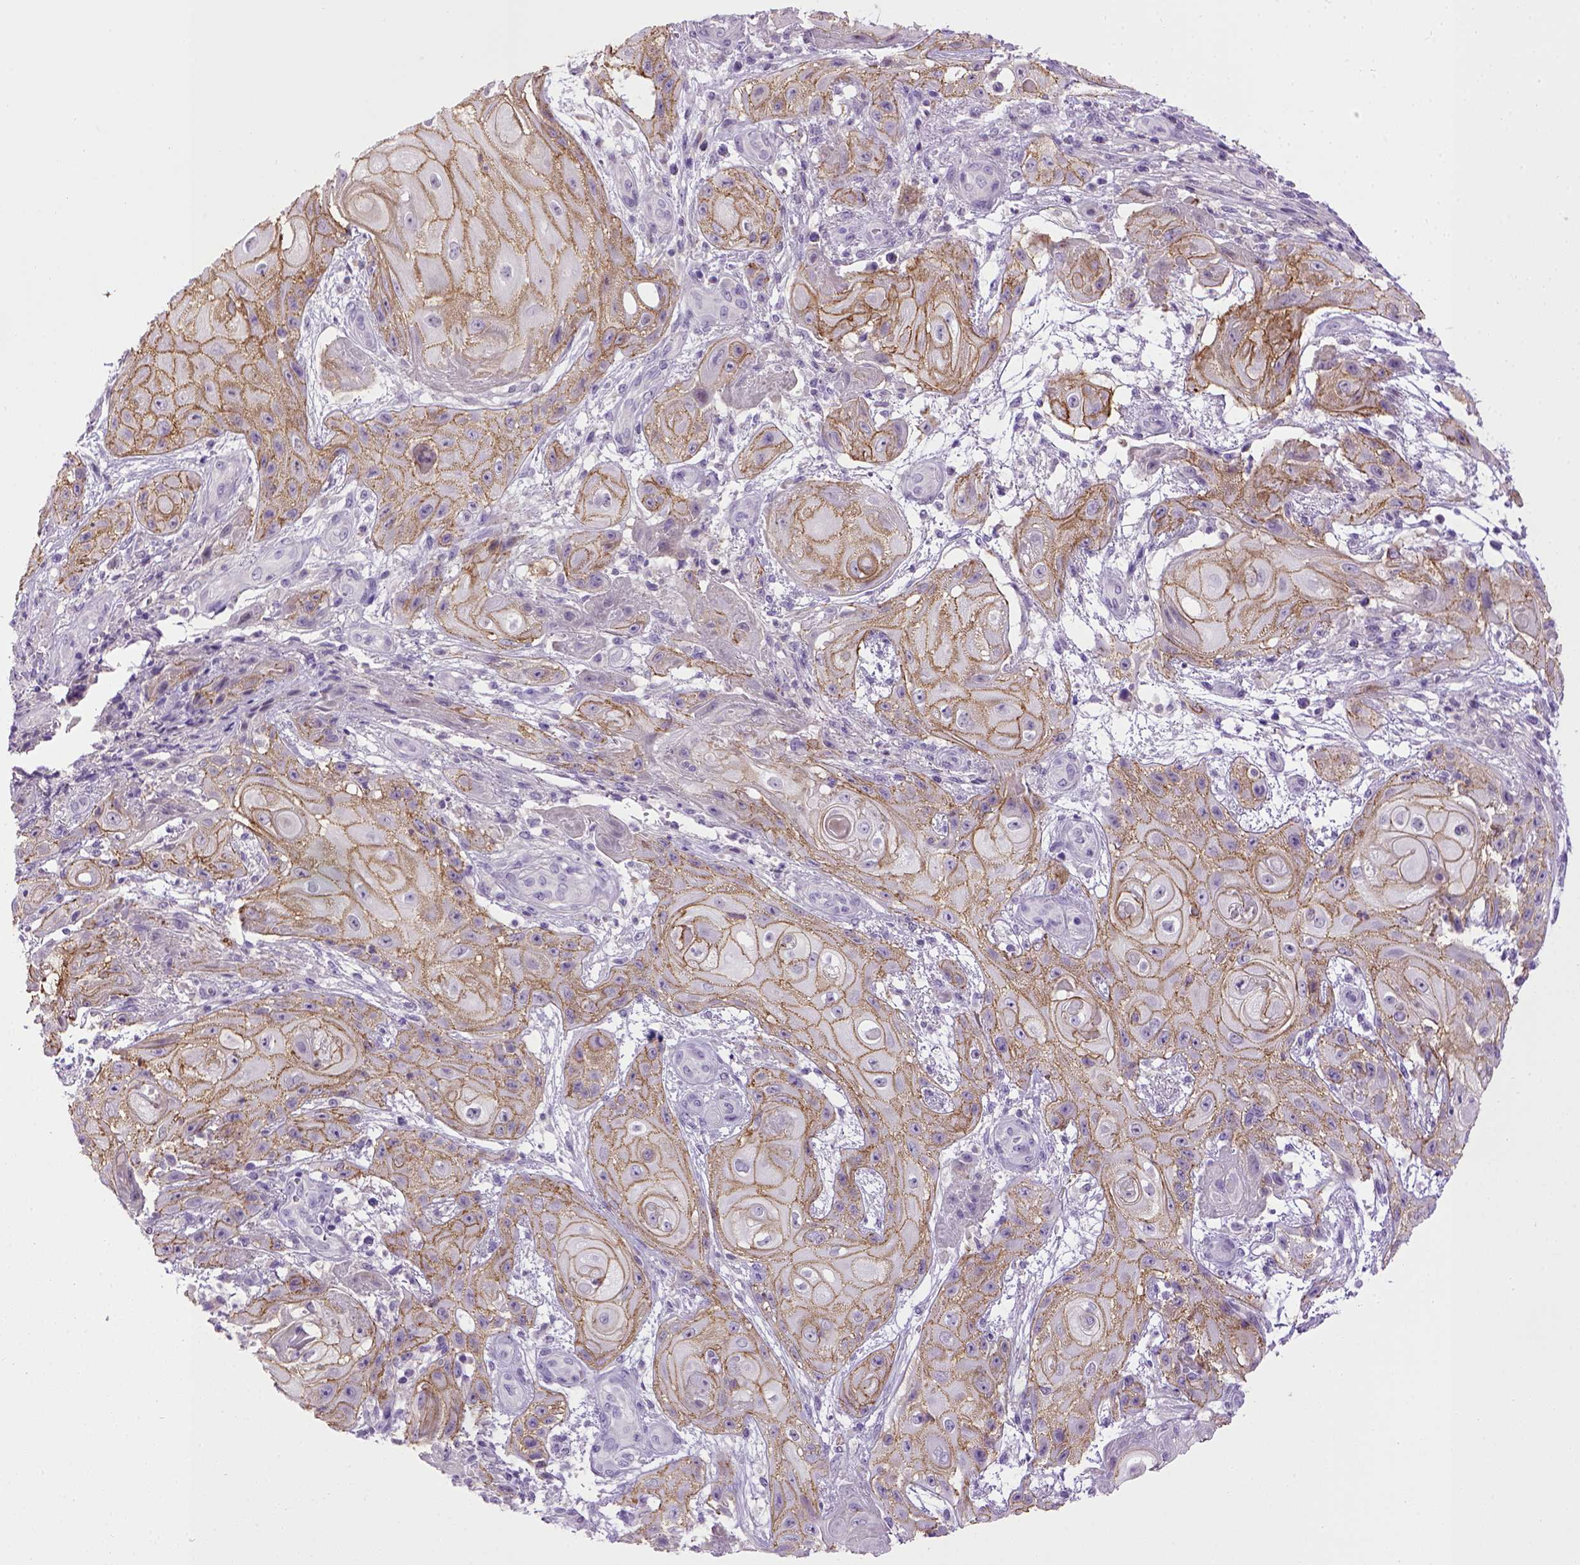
{"staining": {"intensity": "moderate", "quantity": ">75%", "location": "cytoplasmic/membranous"}, "tissue": "skin cancer", "cell_type": "Tumor cells", "image_type": "cancer", "snomed": [{"axis": "morphology", "description": "Squamous cell carcinoma, NOS"}, {"axis": "topography", "description": "Skin"}], "caption": "Protein staining by immunohistochemistry (IHC) exhibits moderate cytoplasmic/membranous staining in approximately >75% of tumor cells in skin cancer (squamous cell carcinoma). Nuclei are stained in blue.", "gene": "CDH1", "patient": {"sex": "male", "age": 62}}